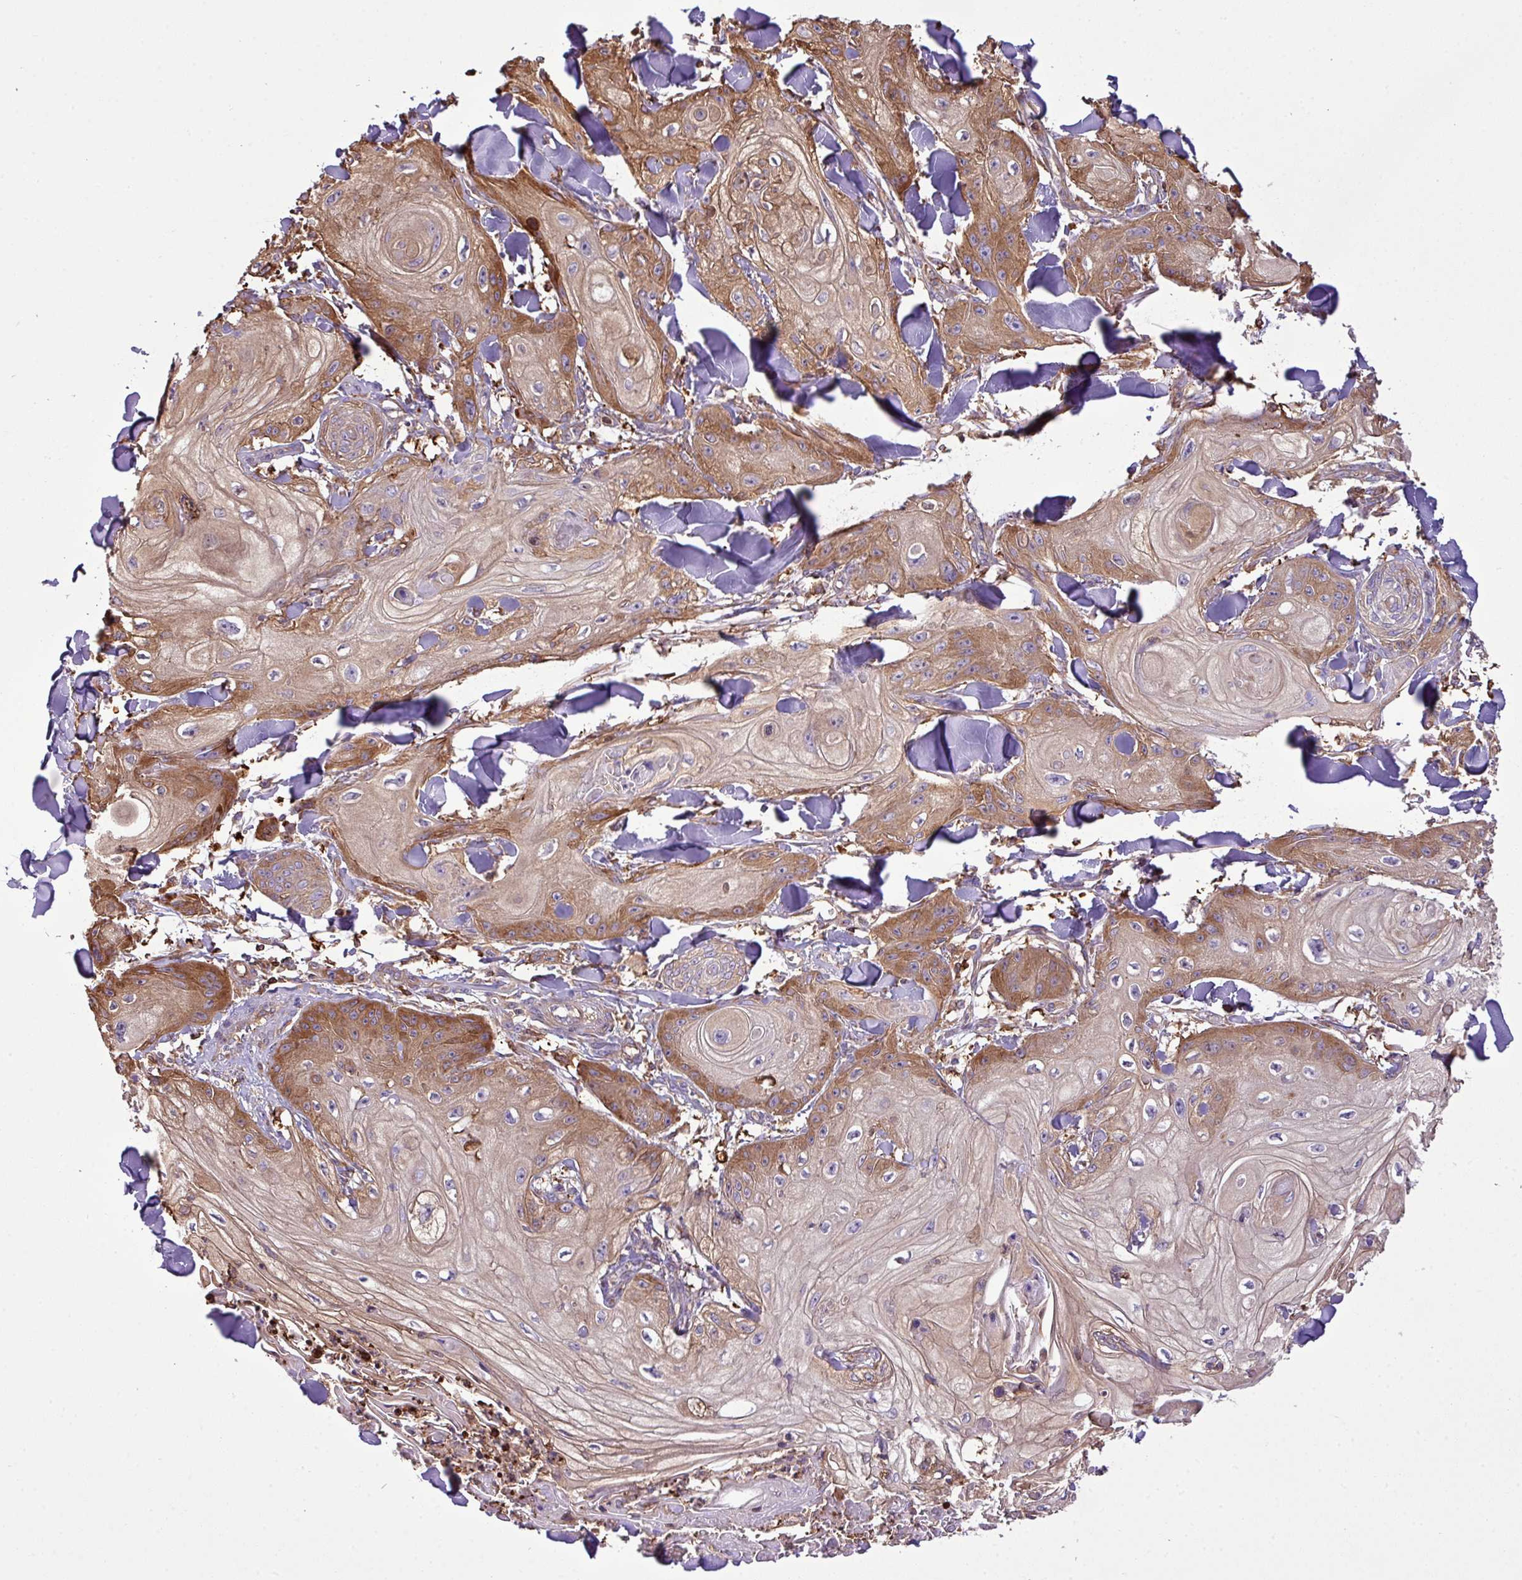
{"staining": {"intensity": "moderate", "quantity": "25%-75%", "location": "cytoplasmic/membranous"}, "tissue": "skin cancer", "cell_type": "Tumor cells", "image_type": "cancer", "snomed": [{"axis": "morphology", "description": "Squamous cell carcinoma, NOS"}, {"axis": "topography", "description": "Skin"}], "caption": "Squamous cell carcinoma (skin) was stained to show a protein in brown. There is medium levels of moderate cytoplasmic/membranous staining in approximately 25%-75% of tumor cells.", "gene": "PGAP6", "patient": {"sex": "male", "age": 74}}